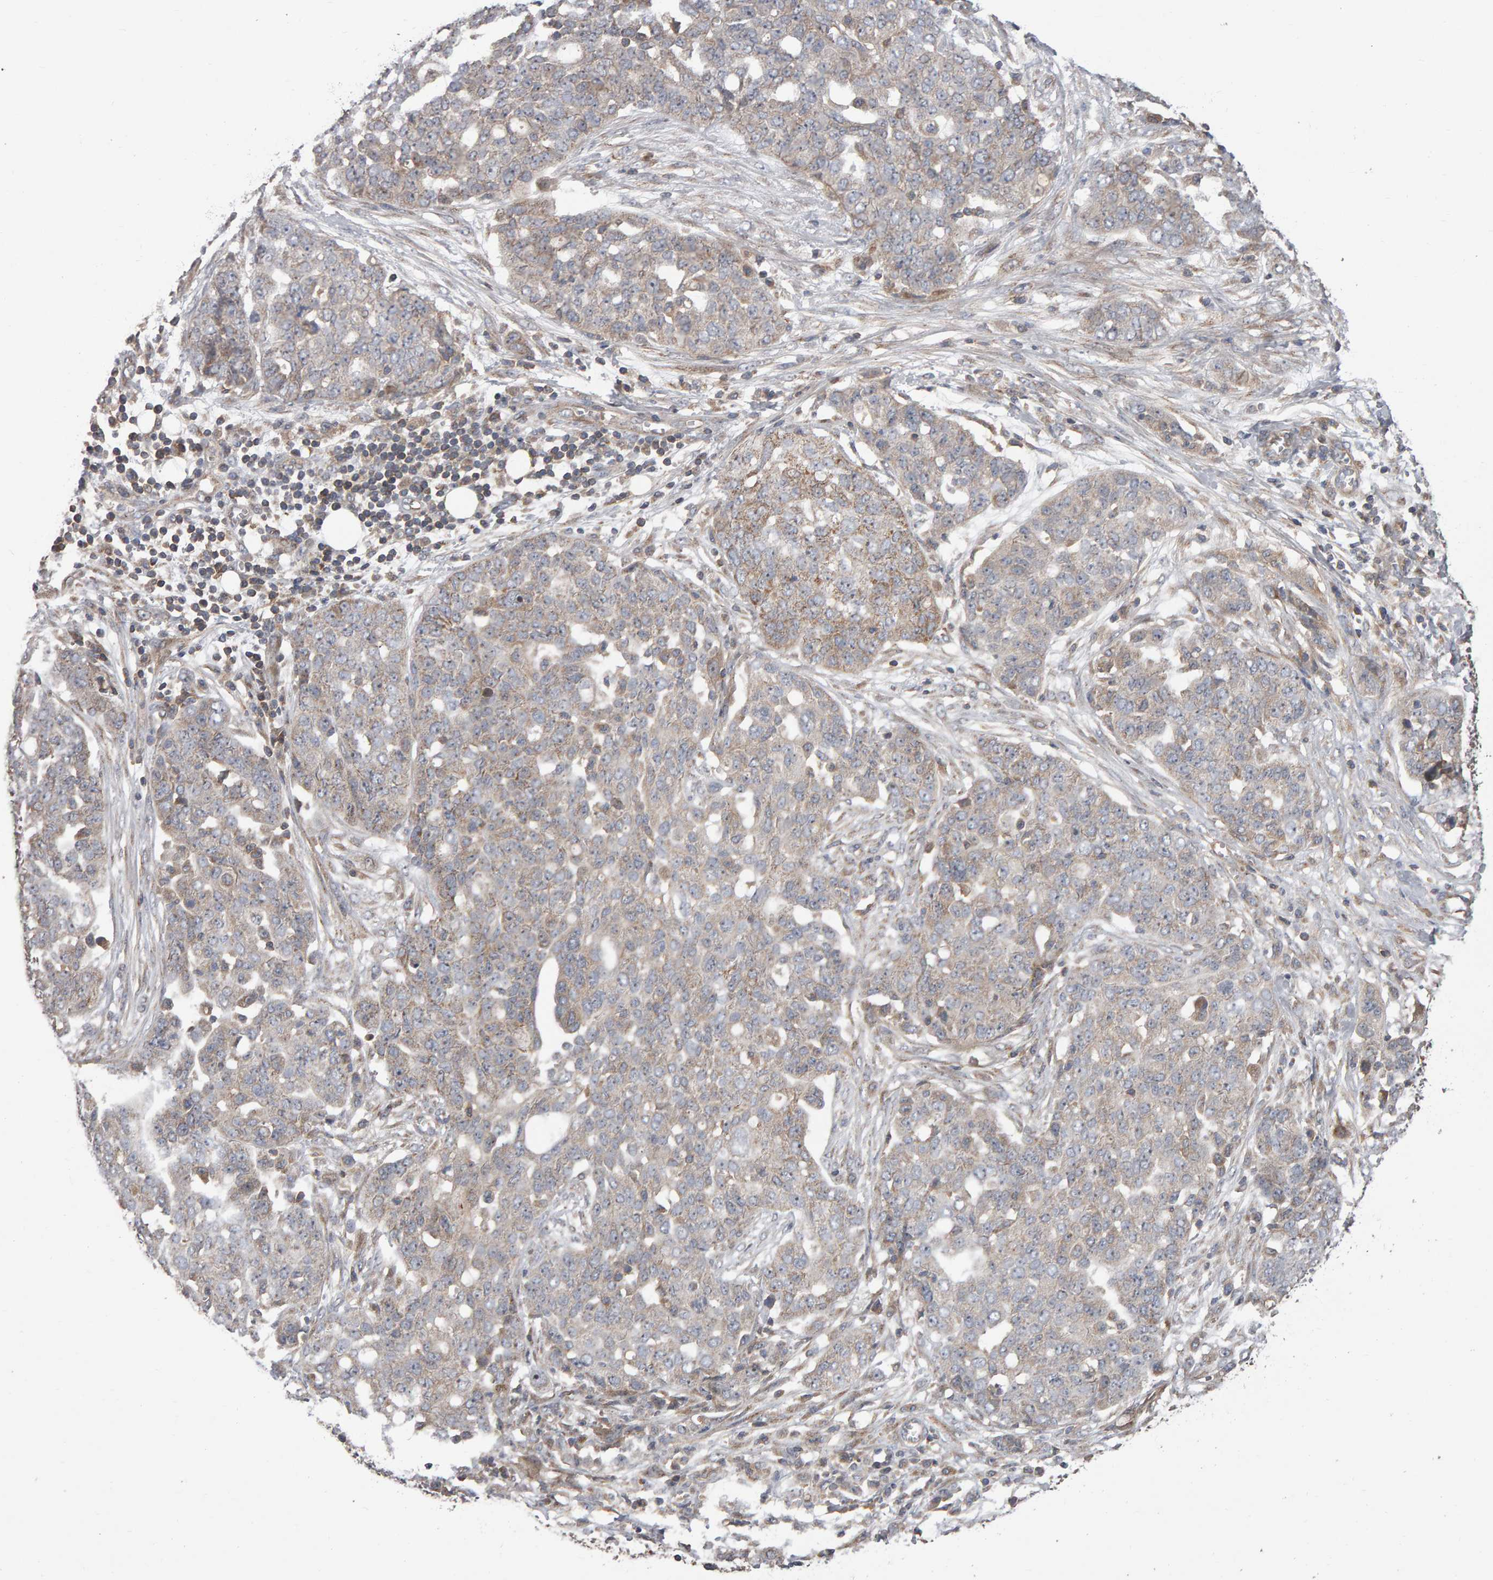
{"staining": {"intensity": "weak", "quantity": "<25%", "location": "cytoplasmic/membranous"}, "tissue": "ovarian cancer", "cell_type": "Tumor cells", "image_type": "cancer", "snomed": [{"axis": "morphology", "description": "Cystadenocarcinoma, serous, NOS"}, {"axis": "topography", "description": "Soft tissue"}, {"axis": "topography", "description": "Ovary"}], "caption": "Protein analysis of serous cystadenocarcinoma (ovarian) demonstrates no significant positivity in tumor cells.", "gene": "PGS1", "patient": {"sex": "female", "age": 57}}